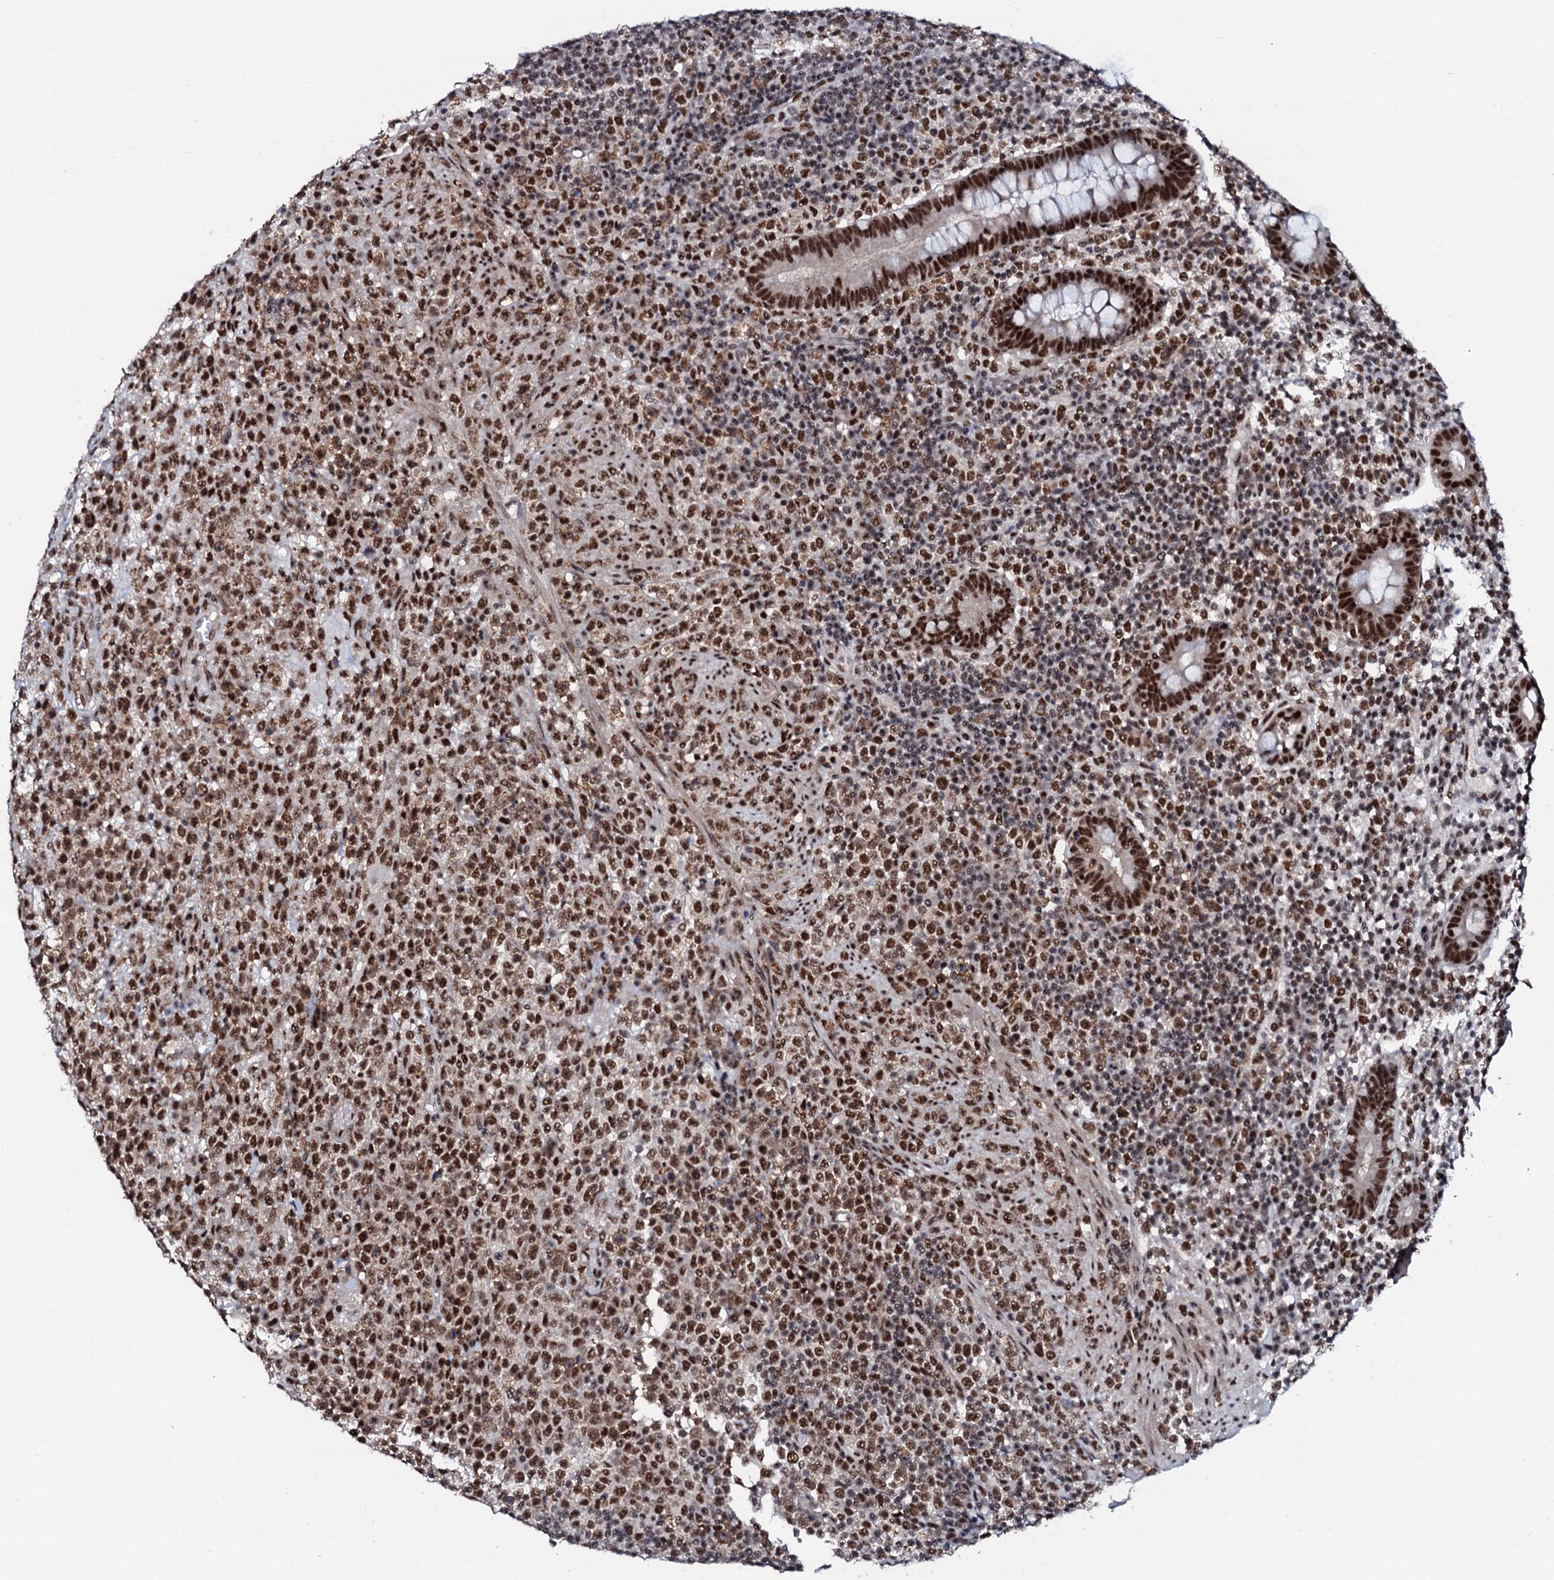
{"staining": {"intensity": "moderate", "quantity": ">75%", "location": "nuclear"}, "tissue": "lymphoma", "cell_type": "Tumor cells", "image_type": "cancer", "snomed": [{"axis": "morphology", "description": "Malignant lymphoma, non-Hodgkin's type, High grade"}, {"axis": "topography", "description": "Colon"}], "caption": "A high-resolution image shows immunohistochemistry (IHC) staining of malignant lymphoma, non-Hodgkin's type (high-grade), which displays moderate nuclear staining in approximately >75% of tumor cells.", "gene": "PRPF18", "patient": {"sex": "female", "age": 53}}